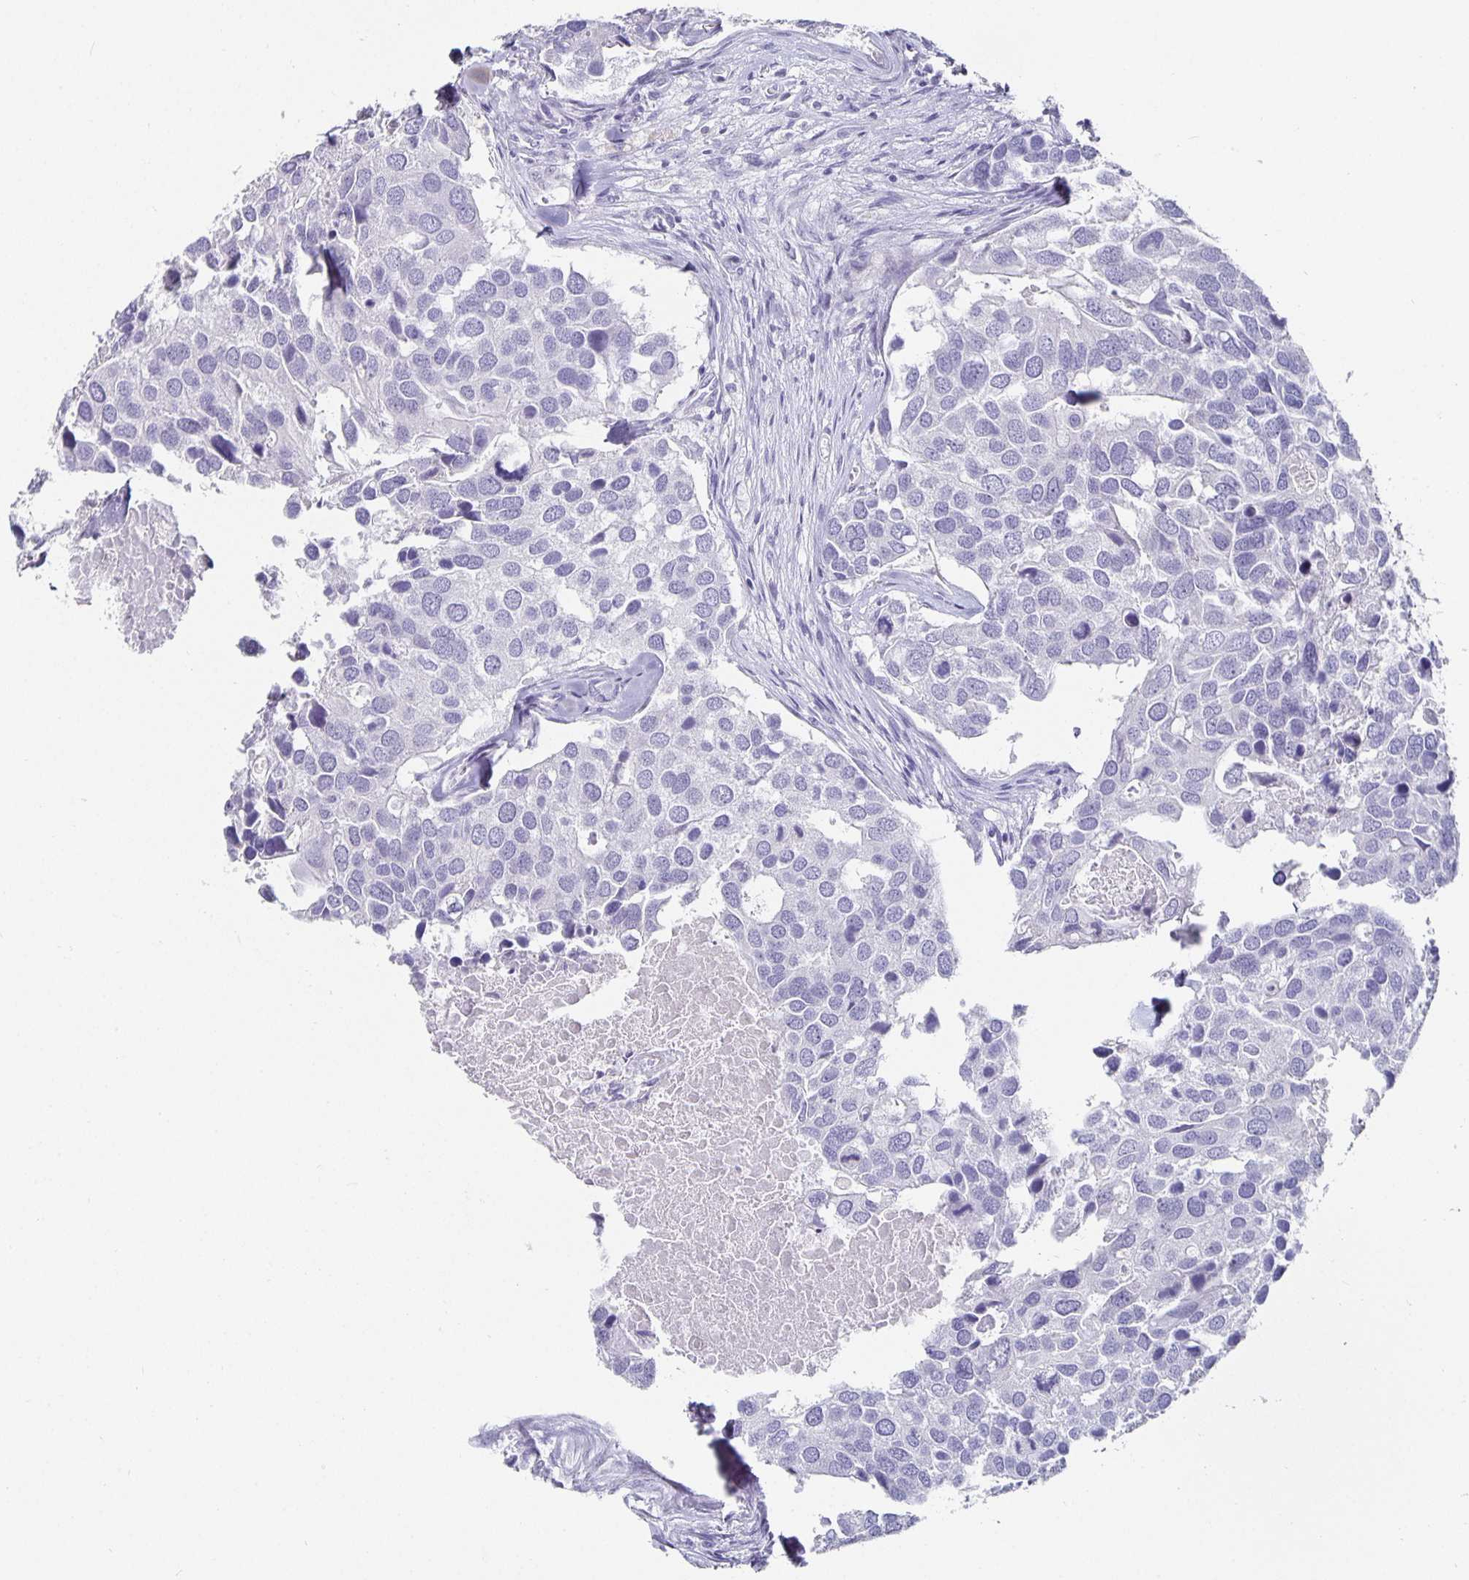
{"staining": {"intensity": "negative", "quantity": "none", "location": "none"}, "tissue": "breast cancer", "cell_type": "Tumor cells", "image_type": "cancer", "snomed": [{"axis": "morphology", "description": "Duct carcinoma"}, {"axis": "topography", "description": "Breast"}], "caption": "This is an immunohistochemistry micrograph of human invasive ductal carcinoma (breast). There is no positivity in tumor cells.", "gene": "CHGA", "patient": {"sex": "female", "age": 83}}